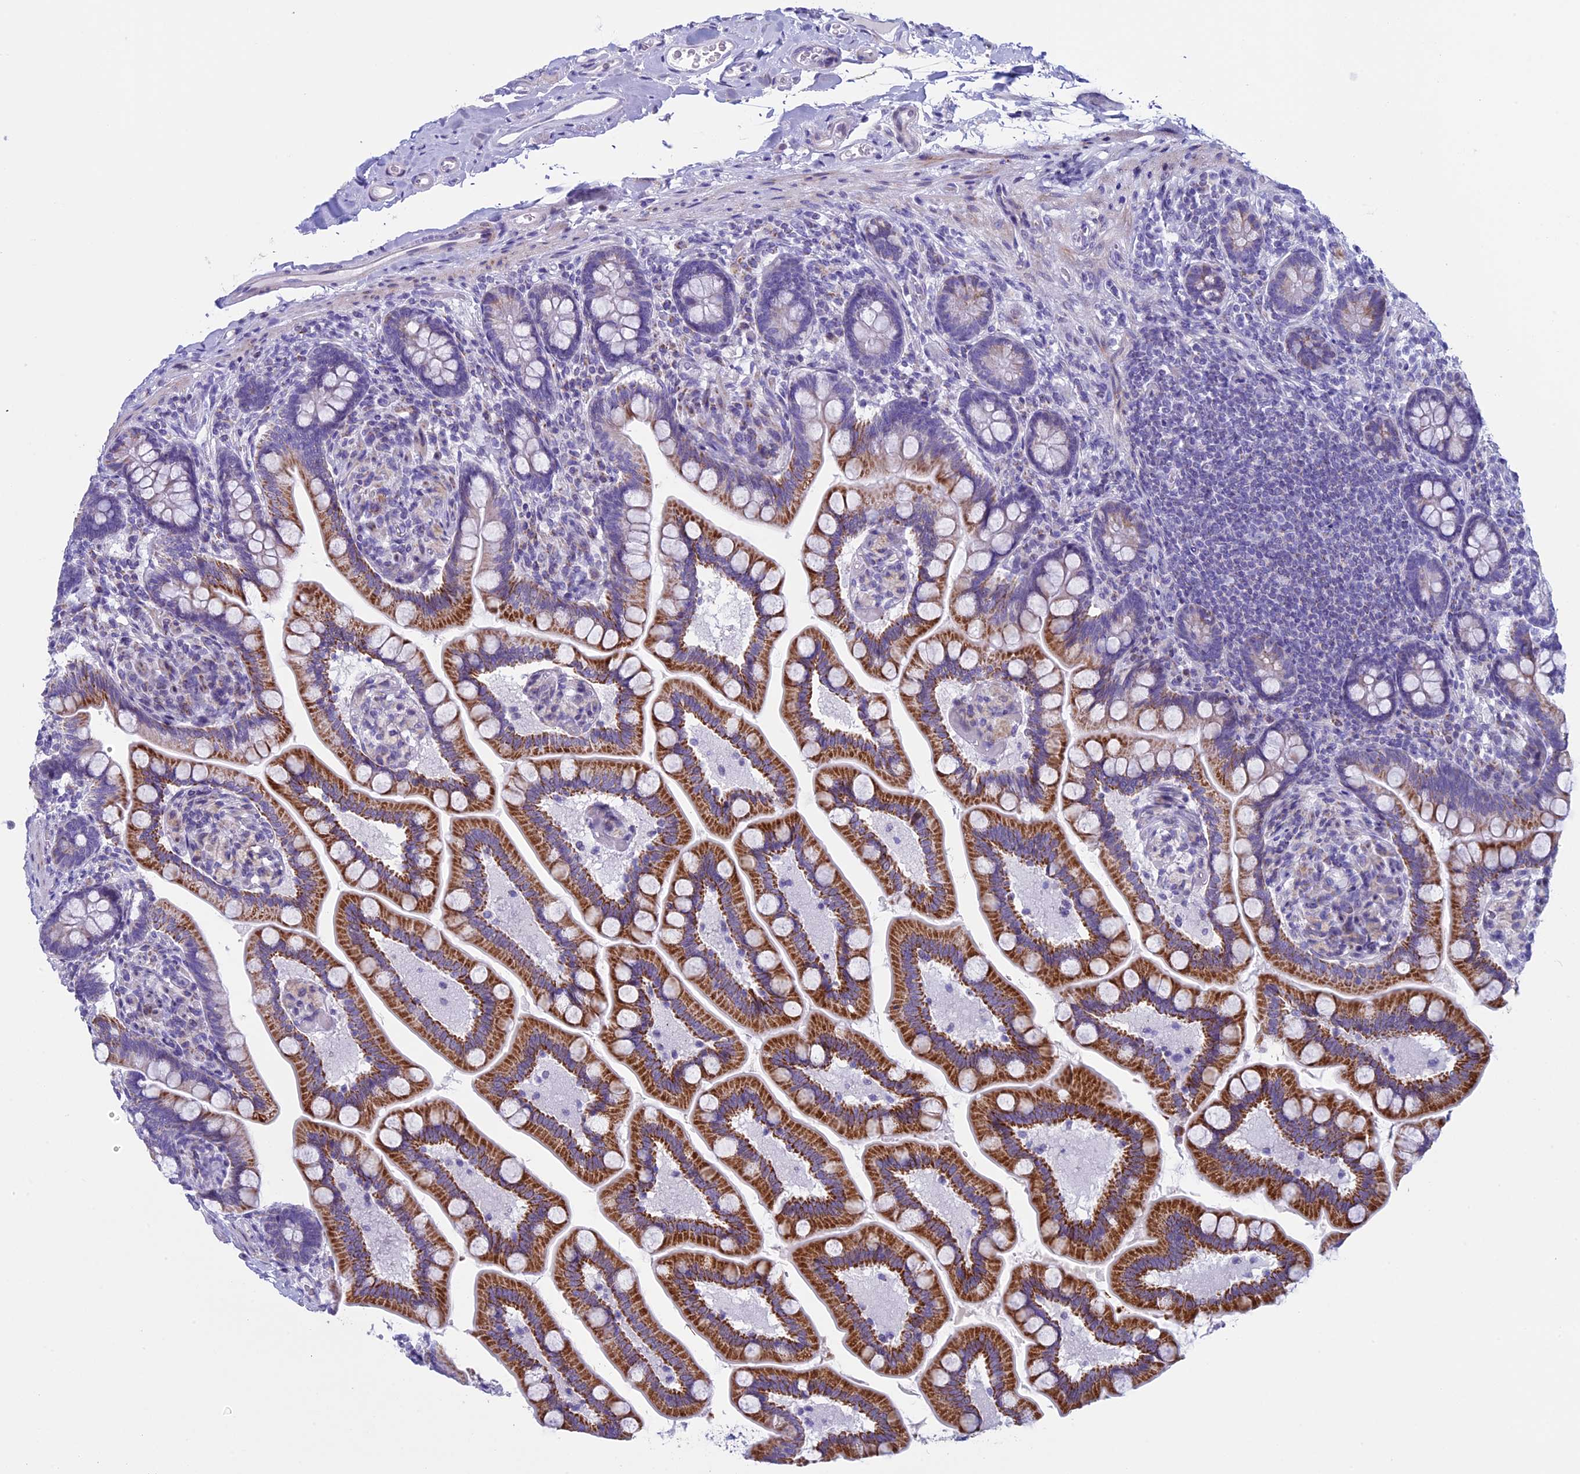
{"staining": {"intensity": "strong", "quantity": "25%-75%", "location": "cytoplasmic/membranous"}, "tissue": "small intestine", "cell_type": "Glandular cells", "image_type": "normal", "snomed": [{"axis": "morphology", "description": "Normal tissue, NOS"}, {"axis": "topography", "description": "Small intestine"}], "caption": "Strong cytoplasmic/membranous protein positivity is appreciated in approximately 25%-75% of glandular cells in small intestine.", "gene": "ZNF563", "patient": {"sex": "female", "age": 64}}